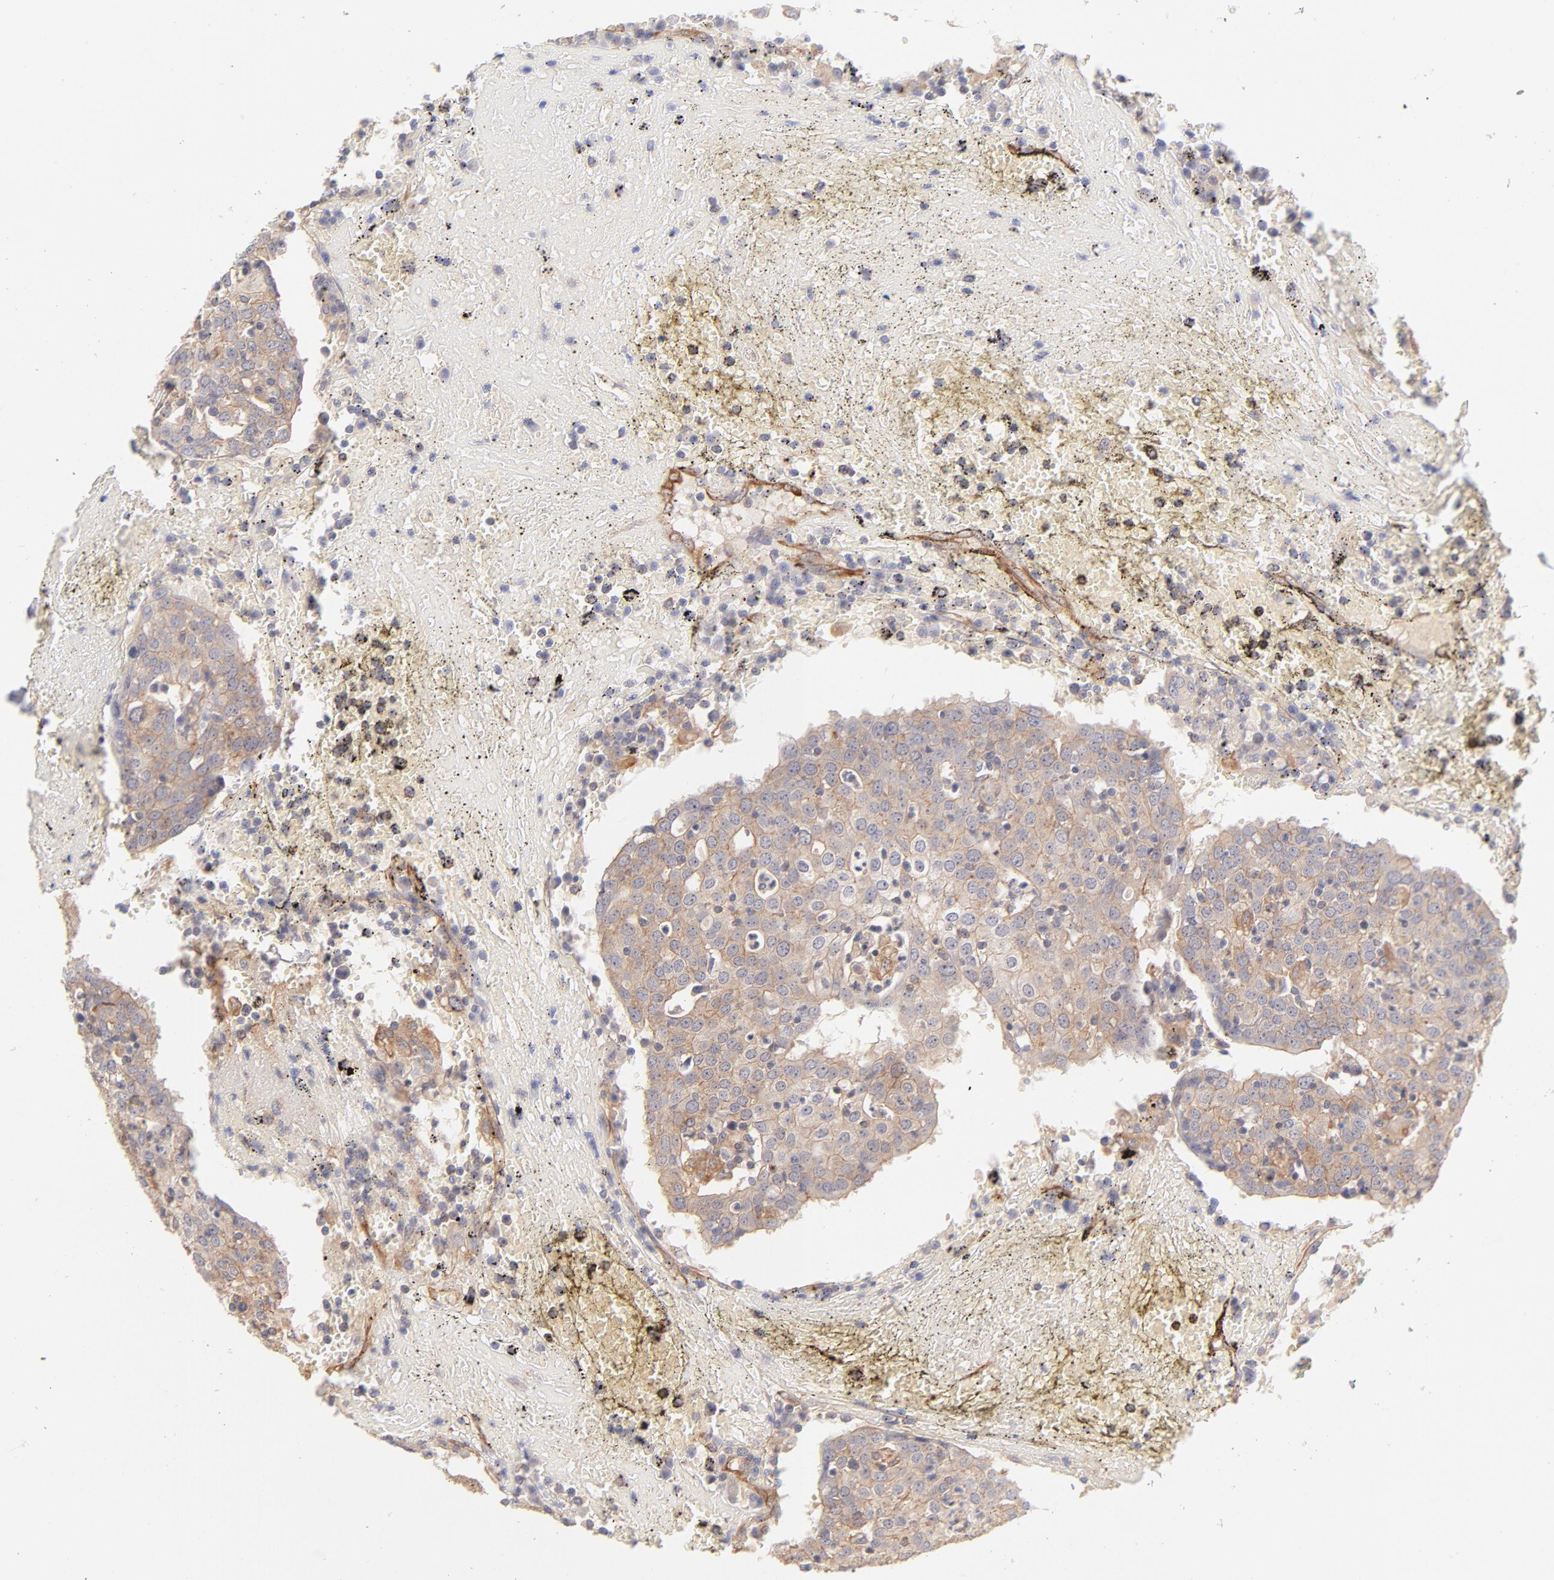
{"staining": {"intensity": "weak", "quantity": ">75%", "location": "cytoplasmic/membranous"}, "tissue": "head and neck cancer", "cell_type": "Tumor cells", "image_type": "cancer", "snomed": [{"axis": "morphology", "description": "Adenocarcinoma, NOS"}, {"axis": "topography", "description": "Salivary gland"}, {"axis": "topography", "description": "Head-Neck"}], "caption": "A micrograph of head and neck adenocarcinoma stained for a protein reveals weak cytoplasmic/membranous brown staining in tumor cells. Immunohistochemistry stains the protein of interest in brown and the nuclei are stained blue.", "gene": "LDLRAP1", "patient": {"sex": "female", "age": 65}}